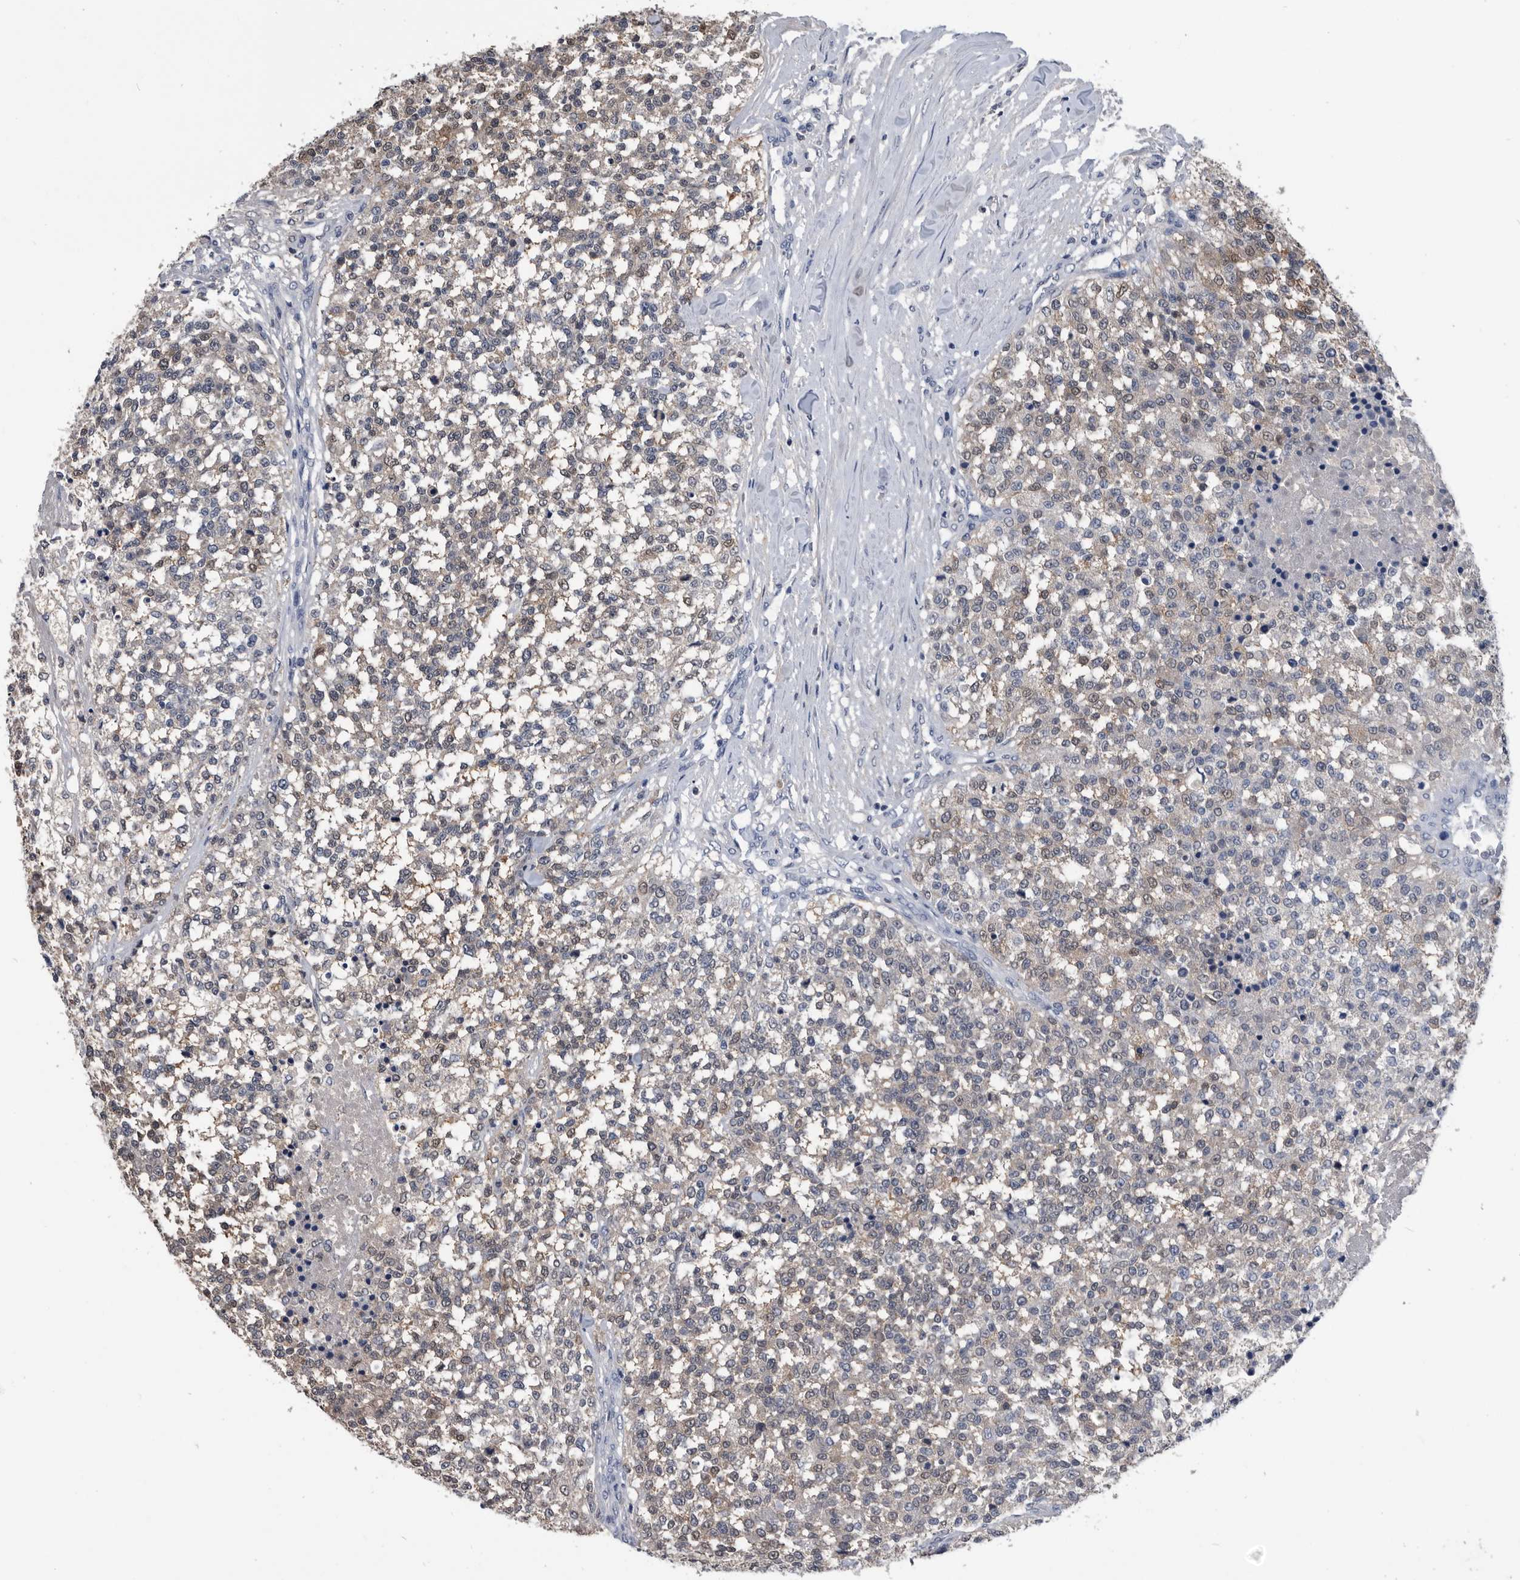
{"staining": {"intensity": "weak", "quantity": "25%-75%", "location": "cytoplasmic/membranous"}, "tissue": "testis cancer", "cell_type": "Tumor cells", "image_type": "cancer", "snomed": [{"axis": "morphology", "description": "Seminoma, NOS"}, {"axis": "topography", "description": "Testis"}], "caption": "High-magnification brightfield microscopy of testis seminoma stained with DAB (3,3'-diaminobenzidine) (brown) and counterstained with hematoxylin (blue). tumor cells exhibit weak cytoplasmic/membranous positivity is present in about25%-75% of cells. The staining is performed using DAB (3,3'-diaminobenzidine) brown chromogen to label protein expression. The nuclei are counter-stained blue using hematoxylin.", "gene": "PDXK", "patient": {"sex": "male", "age": 59}}